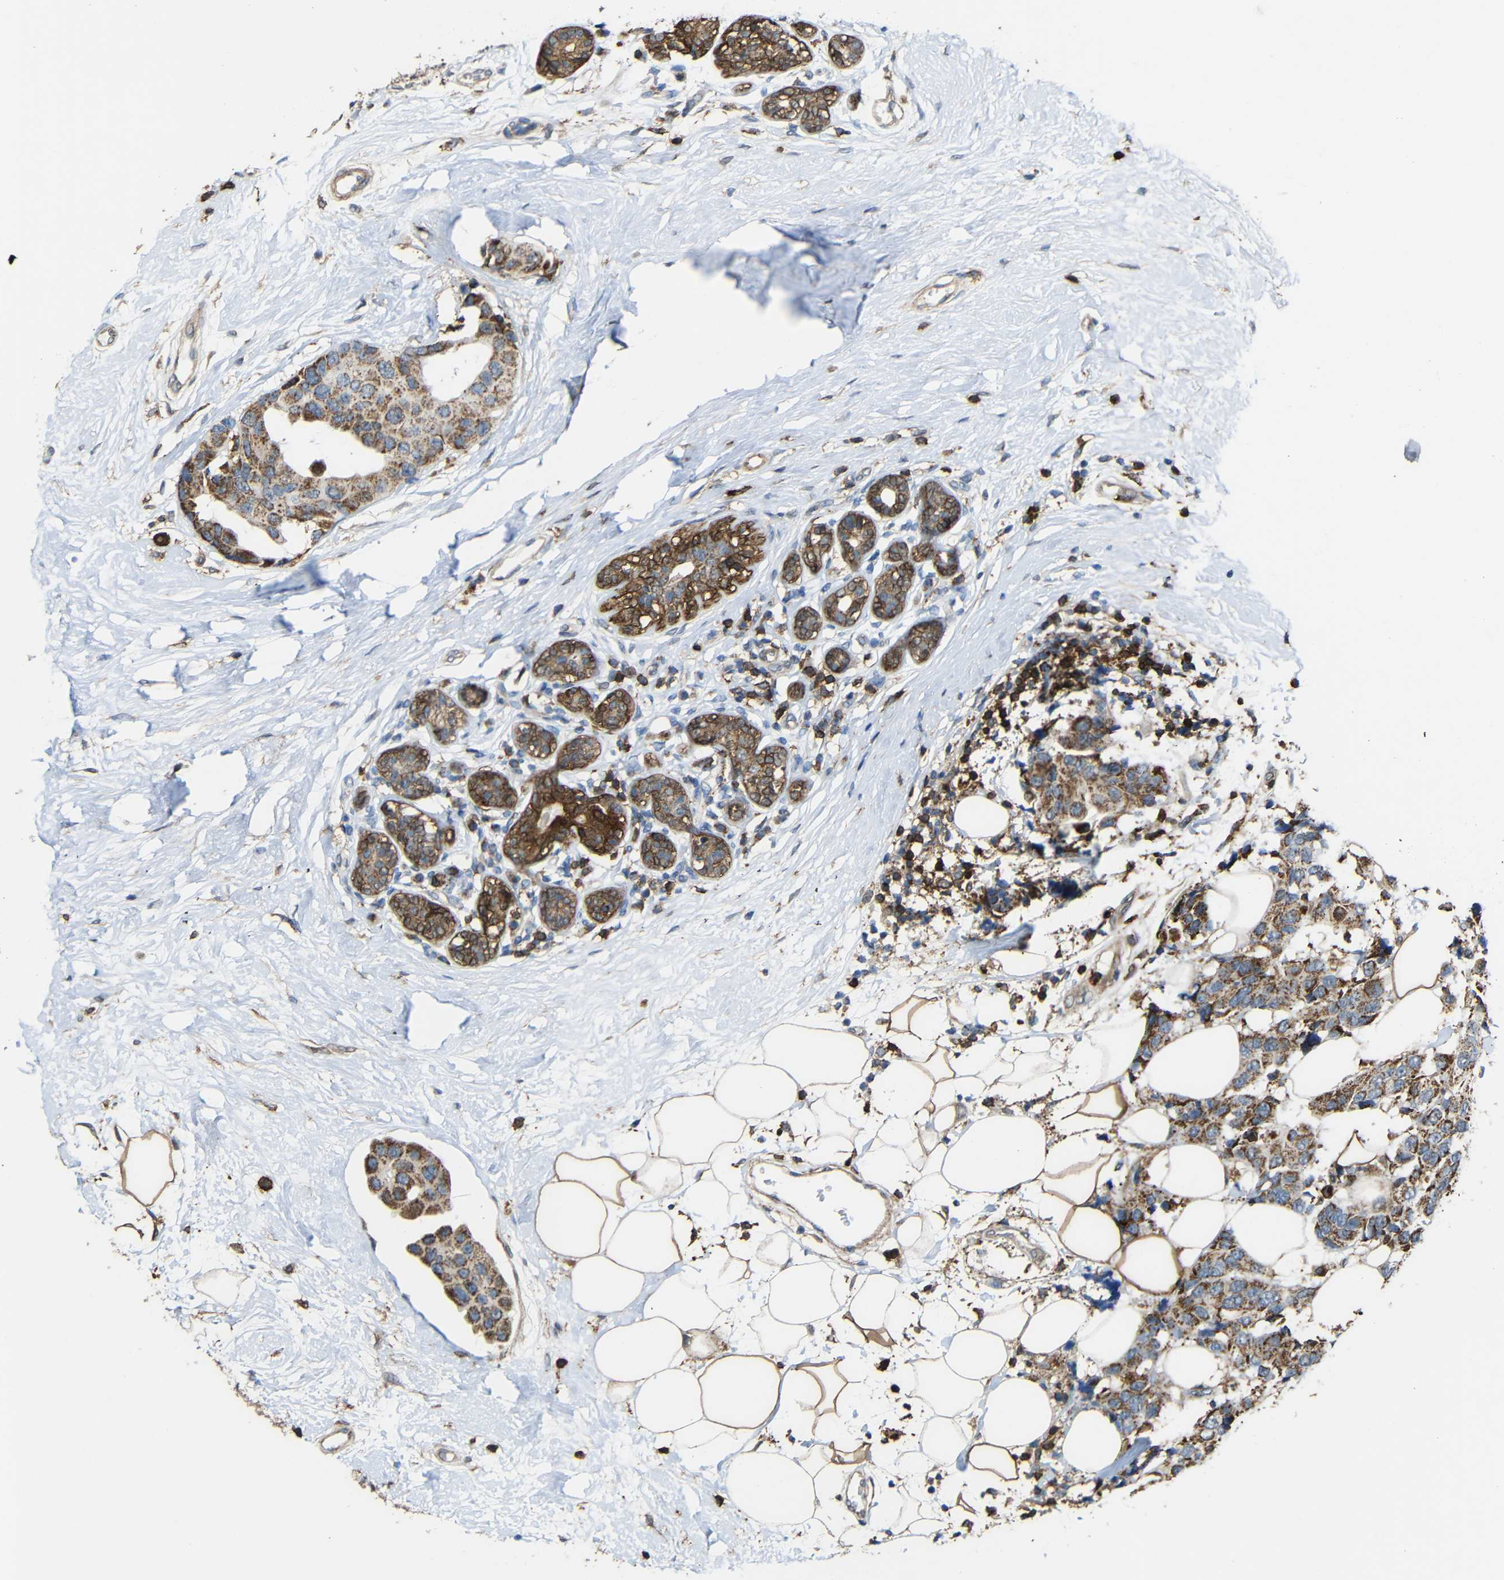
{"staining": {"intensity": "moderate", "quantity": ">75%", "location": "cytoplasmic/membranous"}, "tissue": "breast cancer", "cell_type": "Tumor cells", "image_type": "cancer", "snomed": [{"axis": "morphology", "description": "Normal tissue, NOS"}, {"axis": "morphology", "description": "Duct carcinoma"}, {"axis": "topography", "description": "Breast"}], "caption": "Protein staining by immunohistochemistry (IHC) reveals moderate cytoplasmic/membranous staining in approximately >75% of tumor cells in breast cancer.", "gene": "C1GALT1", "patient": {"sex": "female", "age": 39}}